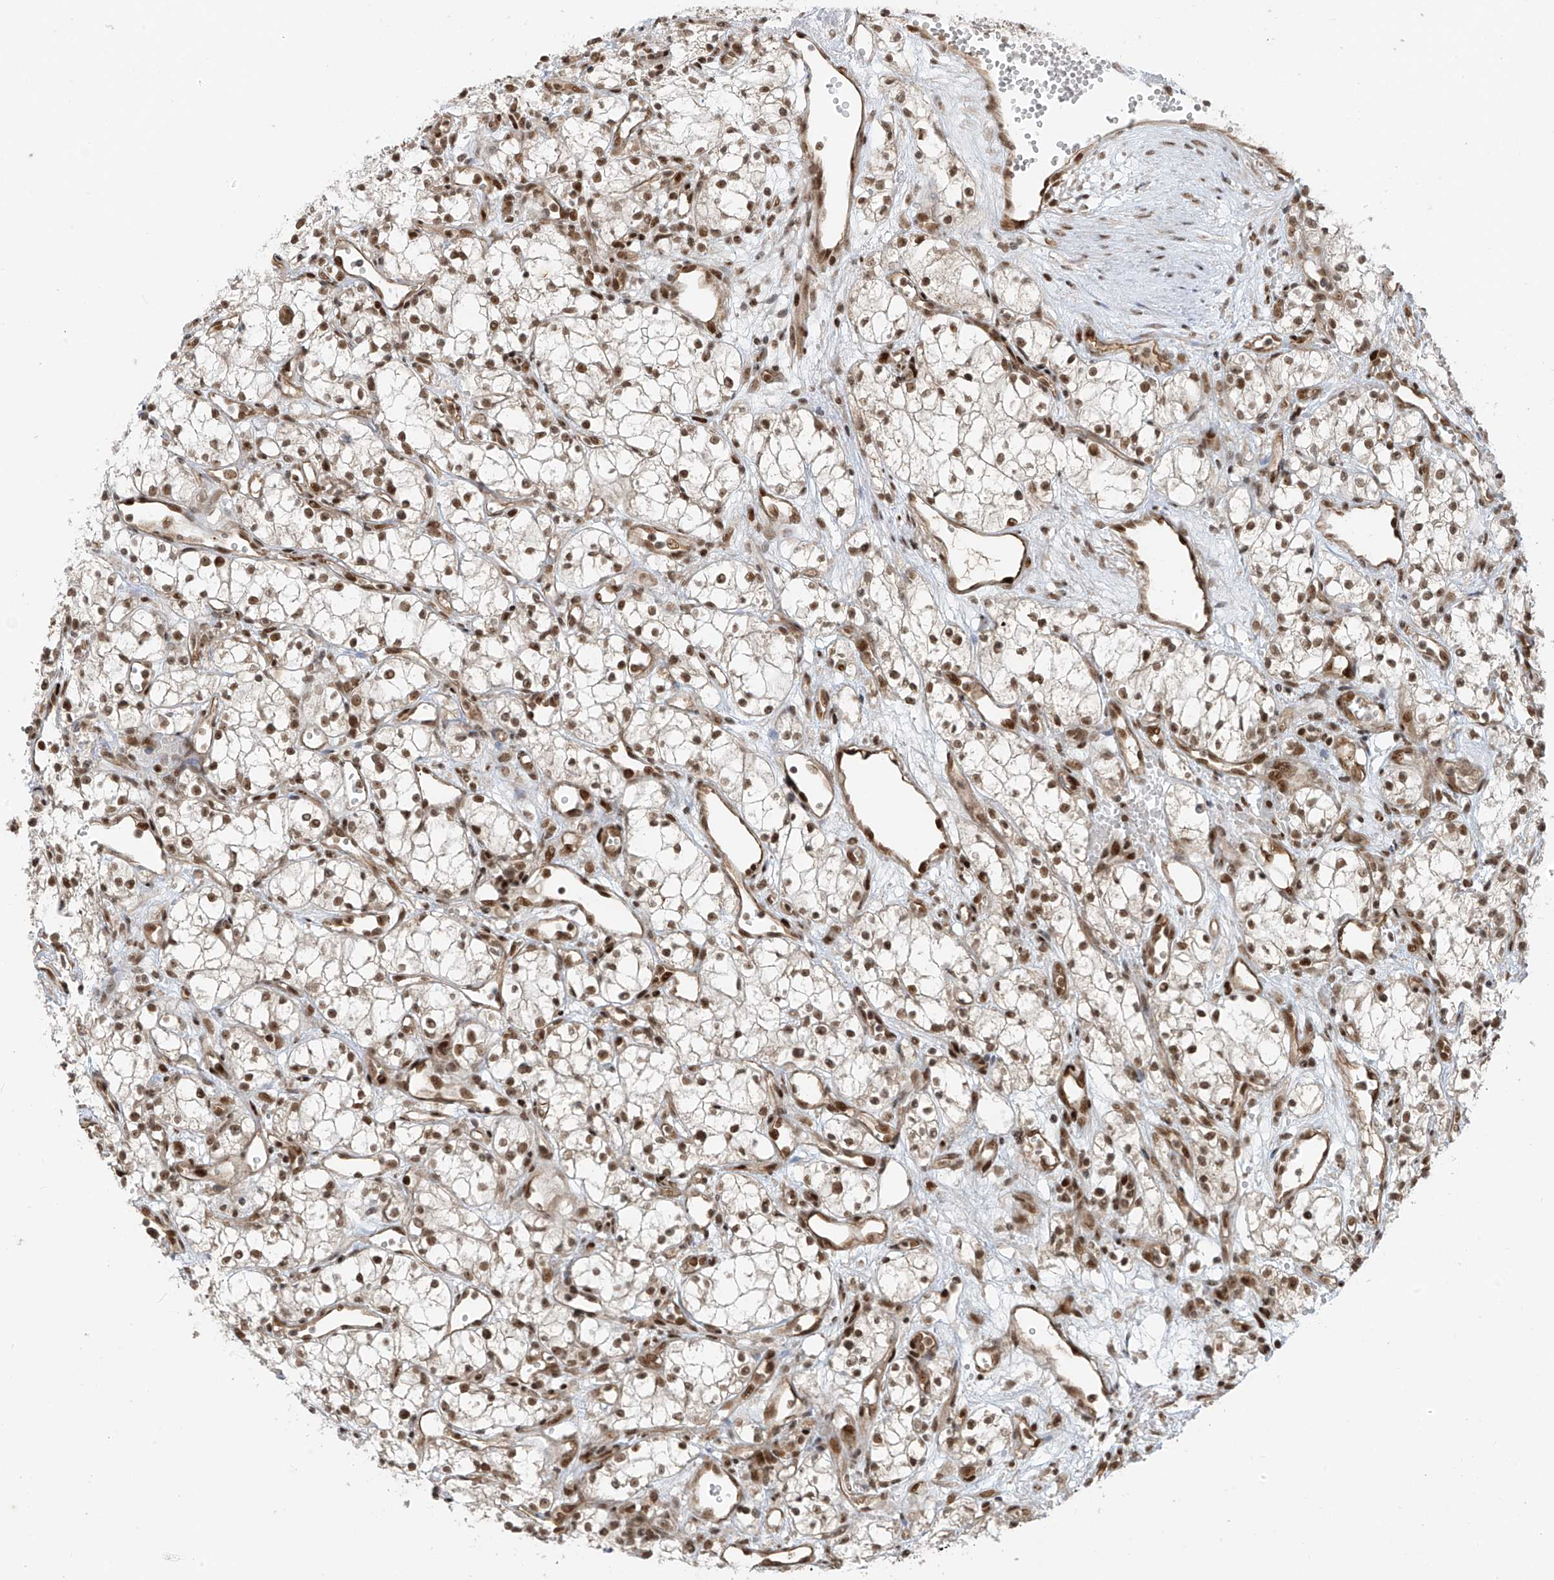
{"staining": {"intensity": "moderate", "quantity": ">75%", "location": "nuclear"}, "tissue": "renal cancer", "cell_type": "Tumor cells", "image_type": "cancer", "snomed": [{"axis": "morphology", "description": "Adenocarcinoma, NOS"}, {"axis": "topography", "description": "Kidney"}], "caption": "Tumor cells show moderate nuclear staining in about >75% of cells in renal cancer (adenocarcinoma). Immunohistochemistry (ihc) stains the protein in brown and the nuclei are stained blue.", "gene": "ARHGEF3", "patient": {"sex": "male", "age": 59}}